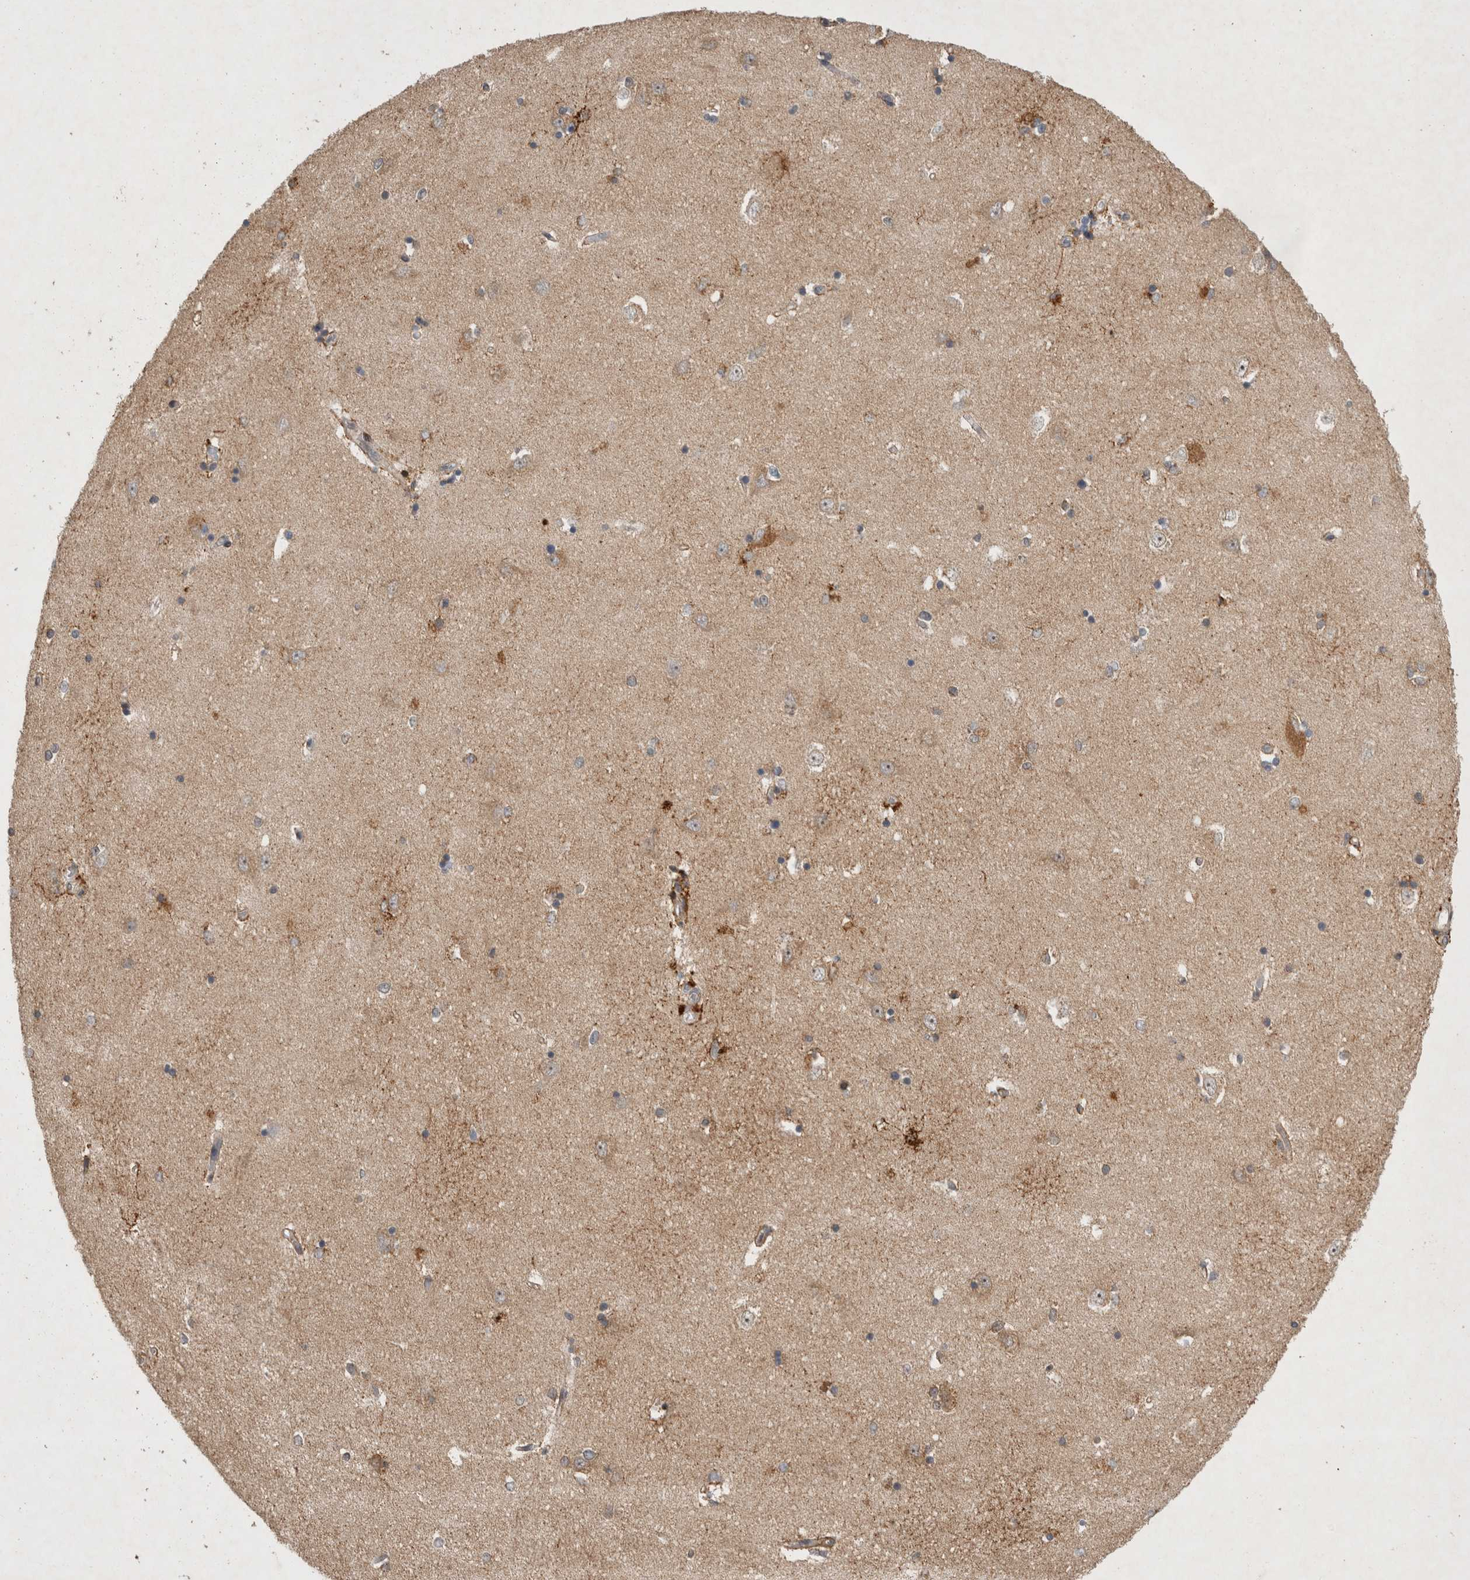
{"staining": {"intensity": "moderate", "quantity": "25%-75%", "location": "cytoplasmic/membranous"}, "tissue": "hippocampus", "cell_type": "Glial cells", "image_type": "normal", "snomed": [{"axis": "morphology", "description": "Normal tissue, NOS"}, {"axis": "topography", "description": "Hippocampus"}], "caption": "Hippocampus stained with DAB (3,3'-diaminobenzidine) immunohistochemistry (IHC) displays medium levels of moderate cytoplasmic/membranous staining in approximately 25%-75% of glial cells.", "gene": "SERAC1", "patient": {"sex": "male", "age": 45}}